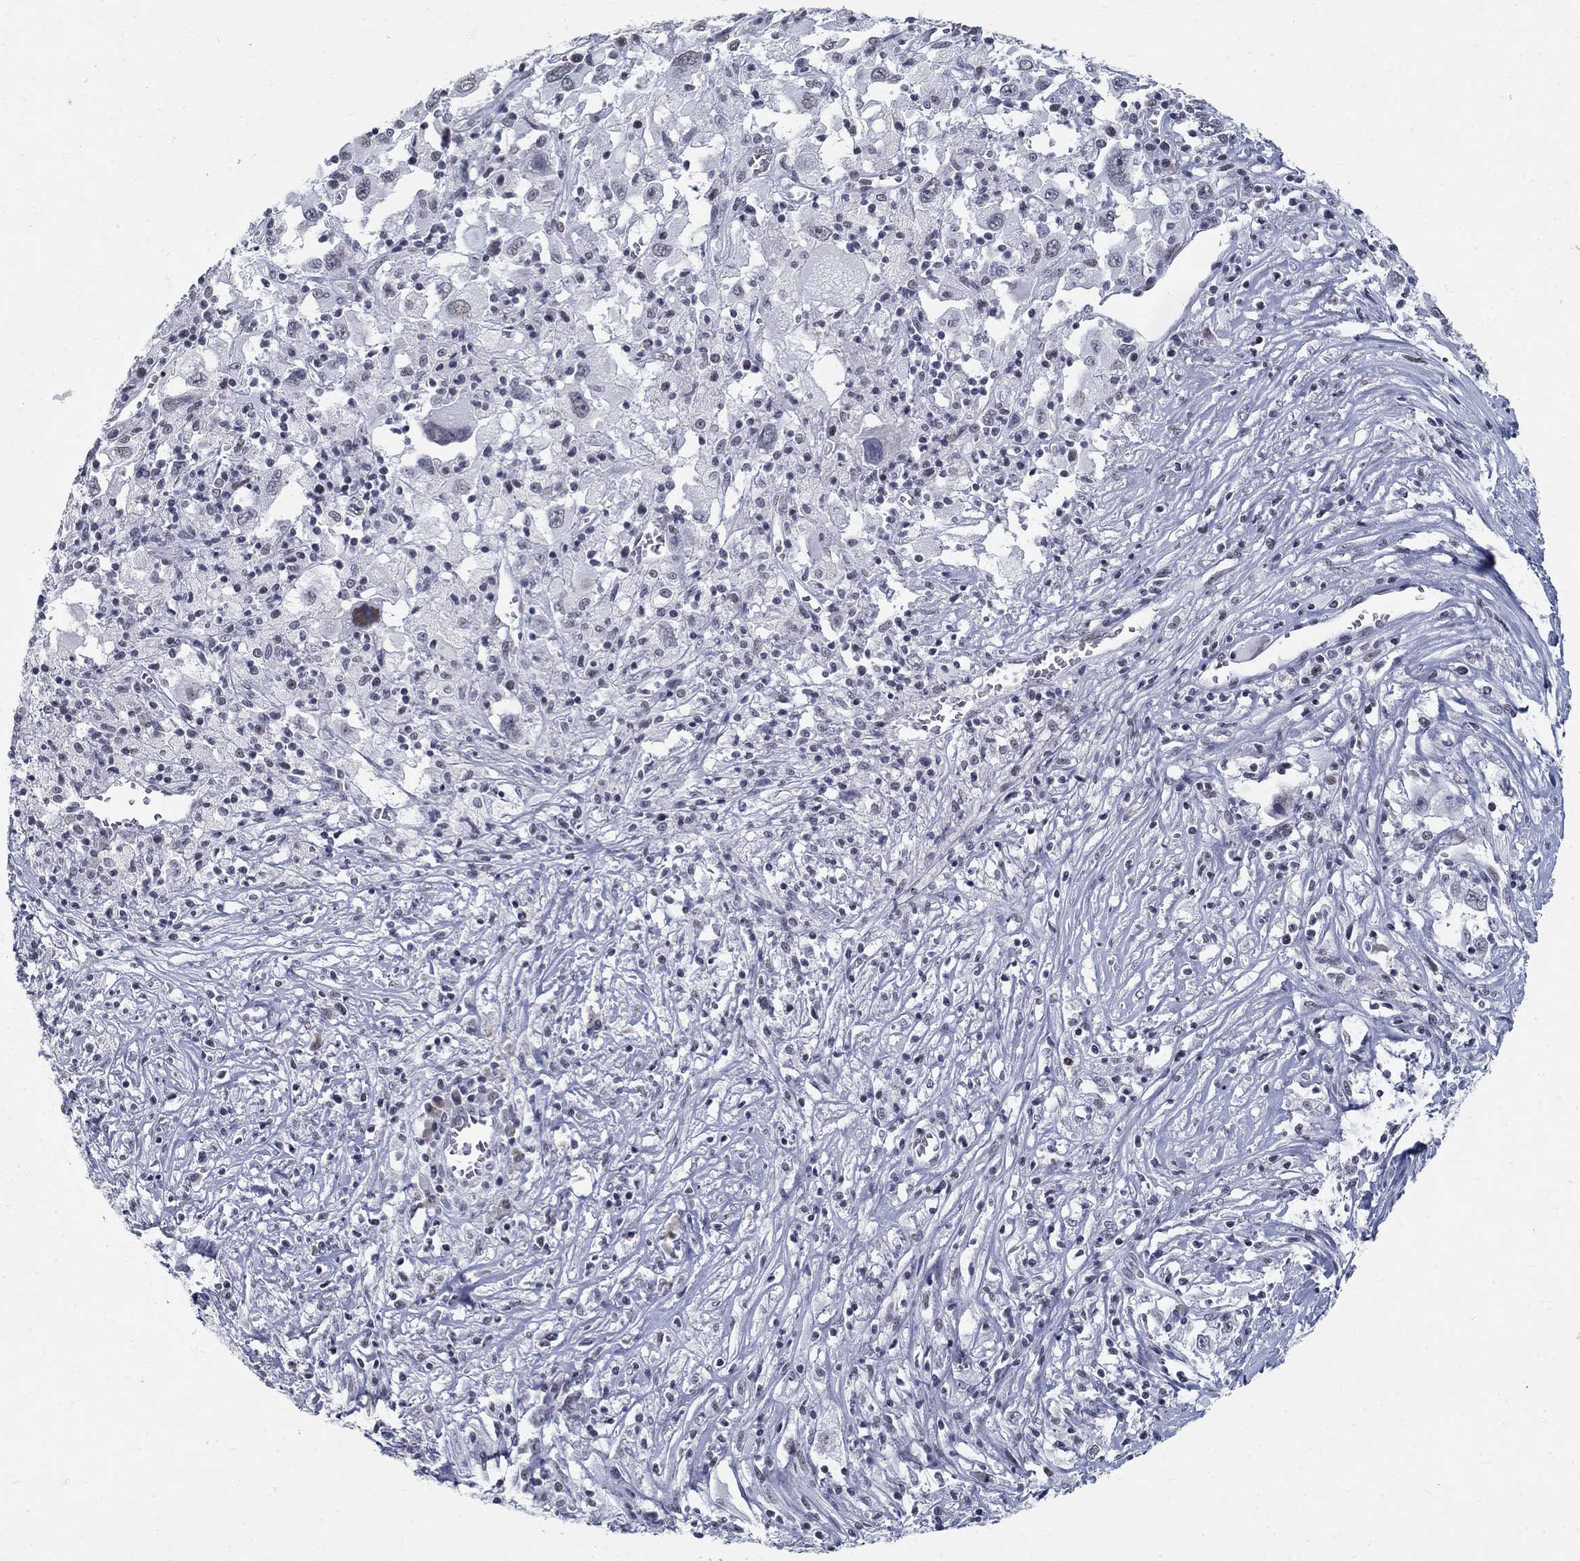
{"staining": {"intensity": "negative", "quantity": "none", "location": "none"}, "tissue": "melanoma", "cell_type": "Tumor cells", "image_type": "cancer", "snomed": [{"axis": "morphology", "description": "Malignant melanoma, Metastatic site"}, {"axis": "topography", "description": "Soft tissue"}], "caption": "This is an immunohistochemistry (IHC) photomicrograph of human melanoma. There is no positivity in tumor cells.", "gene": "BHLHE22", "patient": {"sex": "male", "age": 50}}